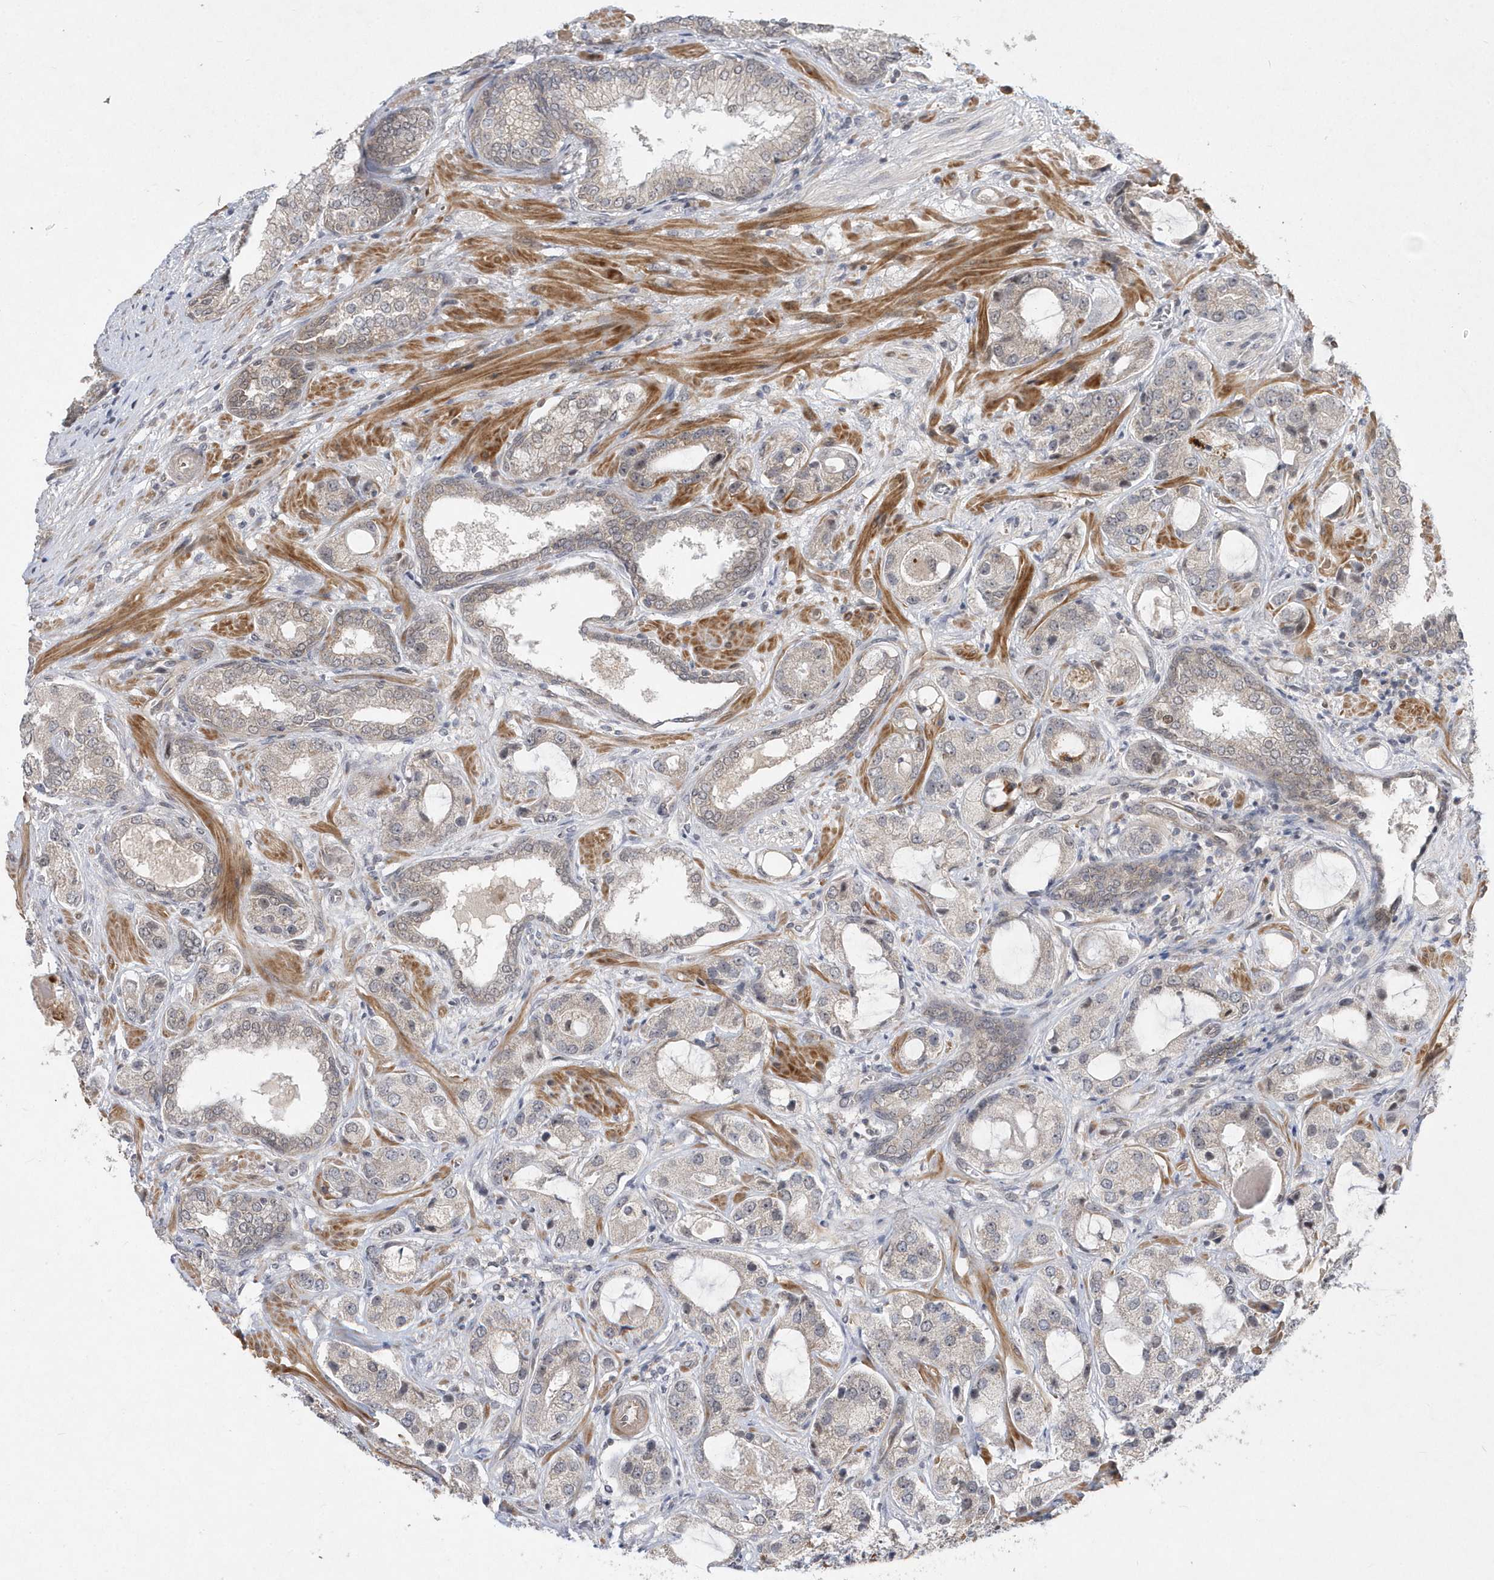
{"staining": {"intensity": "negative", "quantity": "none", "location": "none"}, "tissue": "prostate cancer", "cell_type": "Tumor cells", "image_type": "cancer", "snomed": [{"axis": "morphology", "description": "Normal tissue, NOS"}, {"axis": "morphology", "description": "Adenocarcinoma, High grade"}, {"axis": "topography", "description": "Prostate"}, {"axis": "topography", "description": "Peripheral nerve tissue"}], "caption": "DAB immunohistochemical staining of adenocarcinoma (high-grade) (prostate) demonstrates no significant expression in tumor cells.", "gene": "MXI1", "patient": {"sex": "male", "age": 59}}